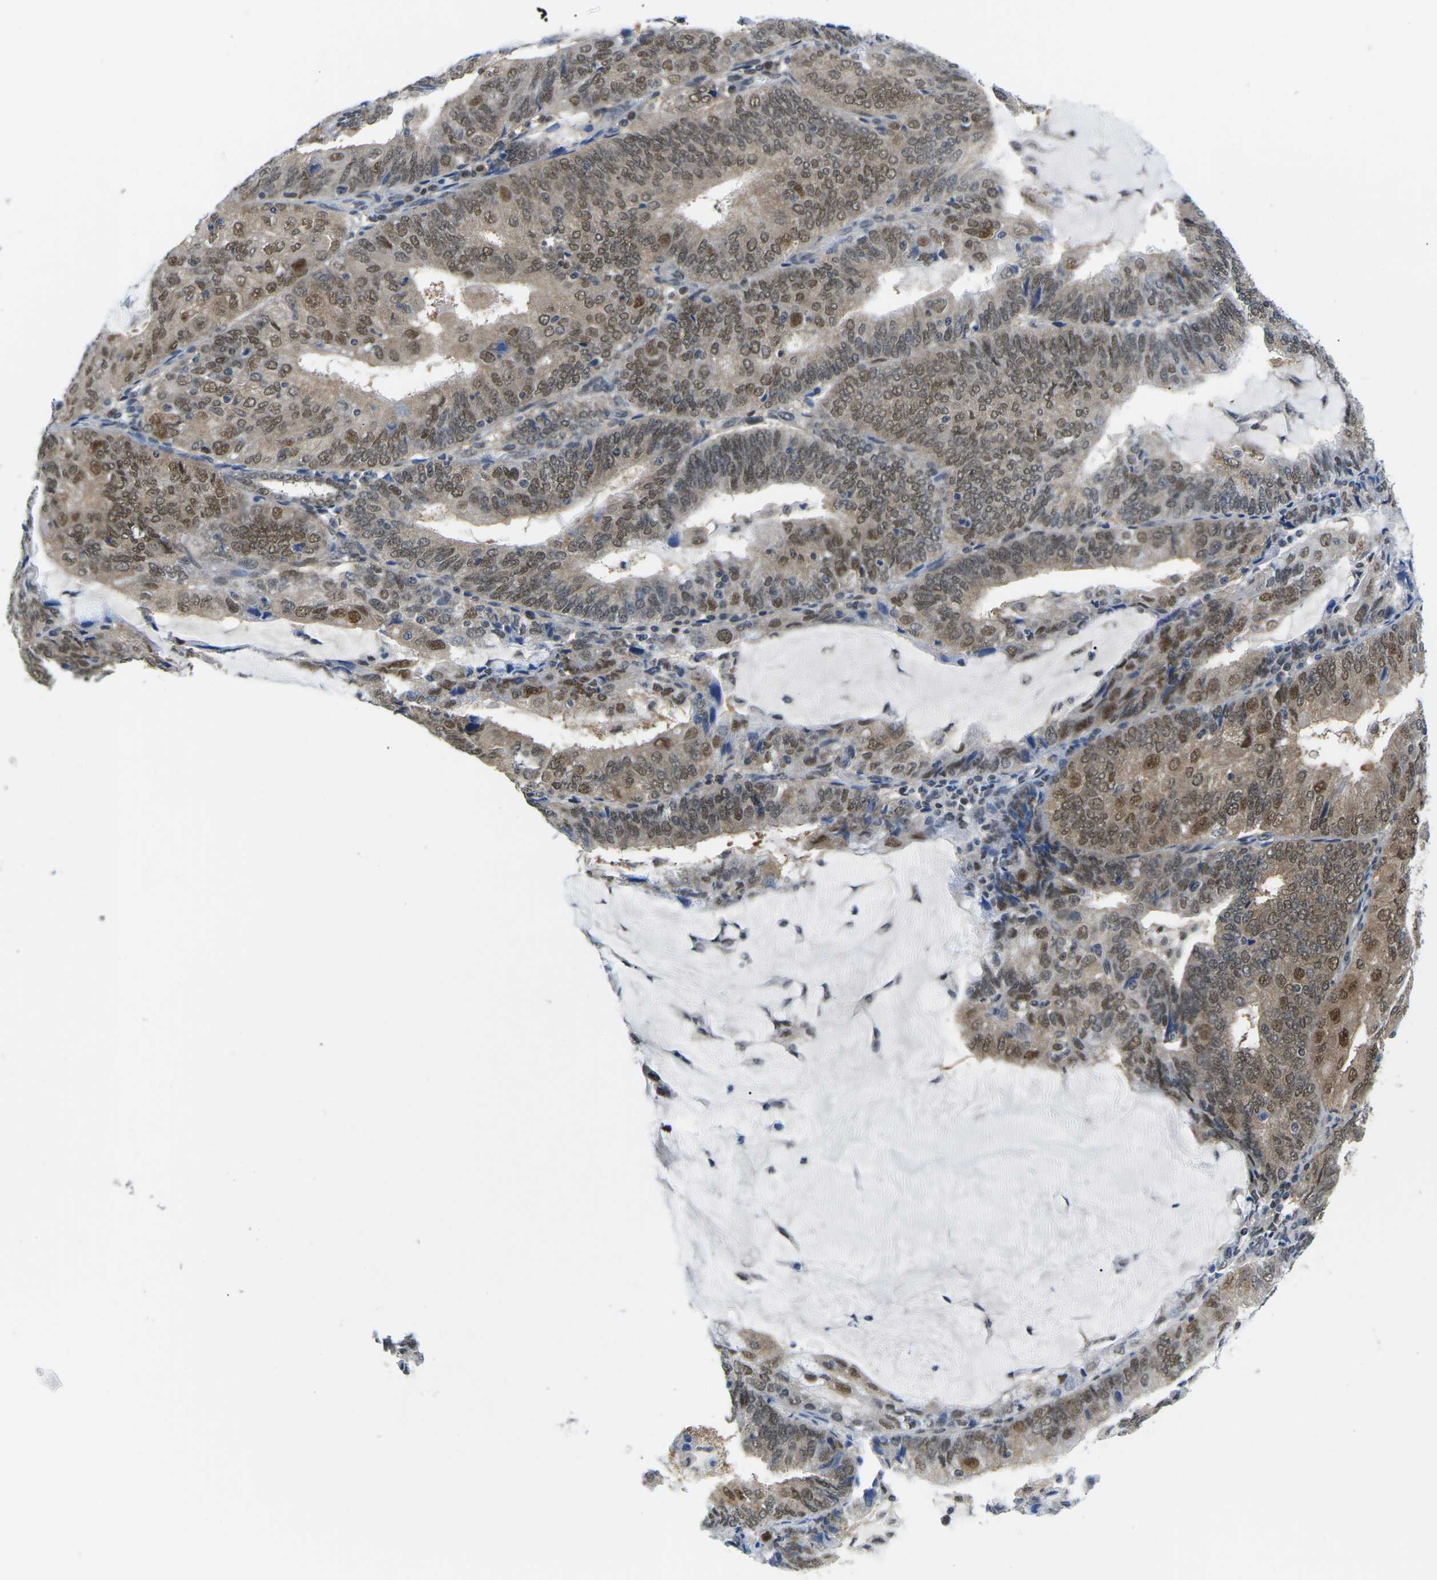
{"staining": {"intensity": "moderate", "quantity": ">75%", "location": "cytoplasmic/membranous,nuclear"}, "tissue": "endometrial cancer", "cell_type": "Tumor cells", "image_type": "cancer", "snomed": [{"axis": "morphology", "description": "Adenocarcinoma, NOS"}, {"axis": "topography", "description": "Endometrium"}], "caption": "Protein expression analysis of endometrial adenocarcinoma shows moderate cytoplasmic/membranous and nuclear staining in about >75% of tumor cells. The protein is shown in brown color, while the nuclei are stained blue.", "gene": "UBA7", "patient": {"sex": "female", "age": 81}}